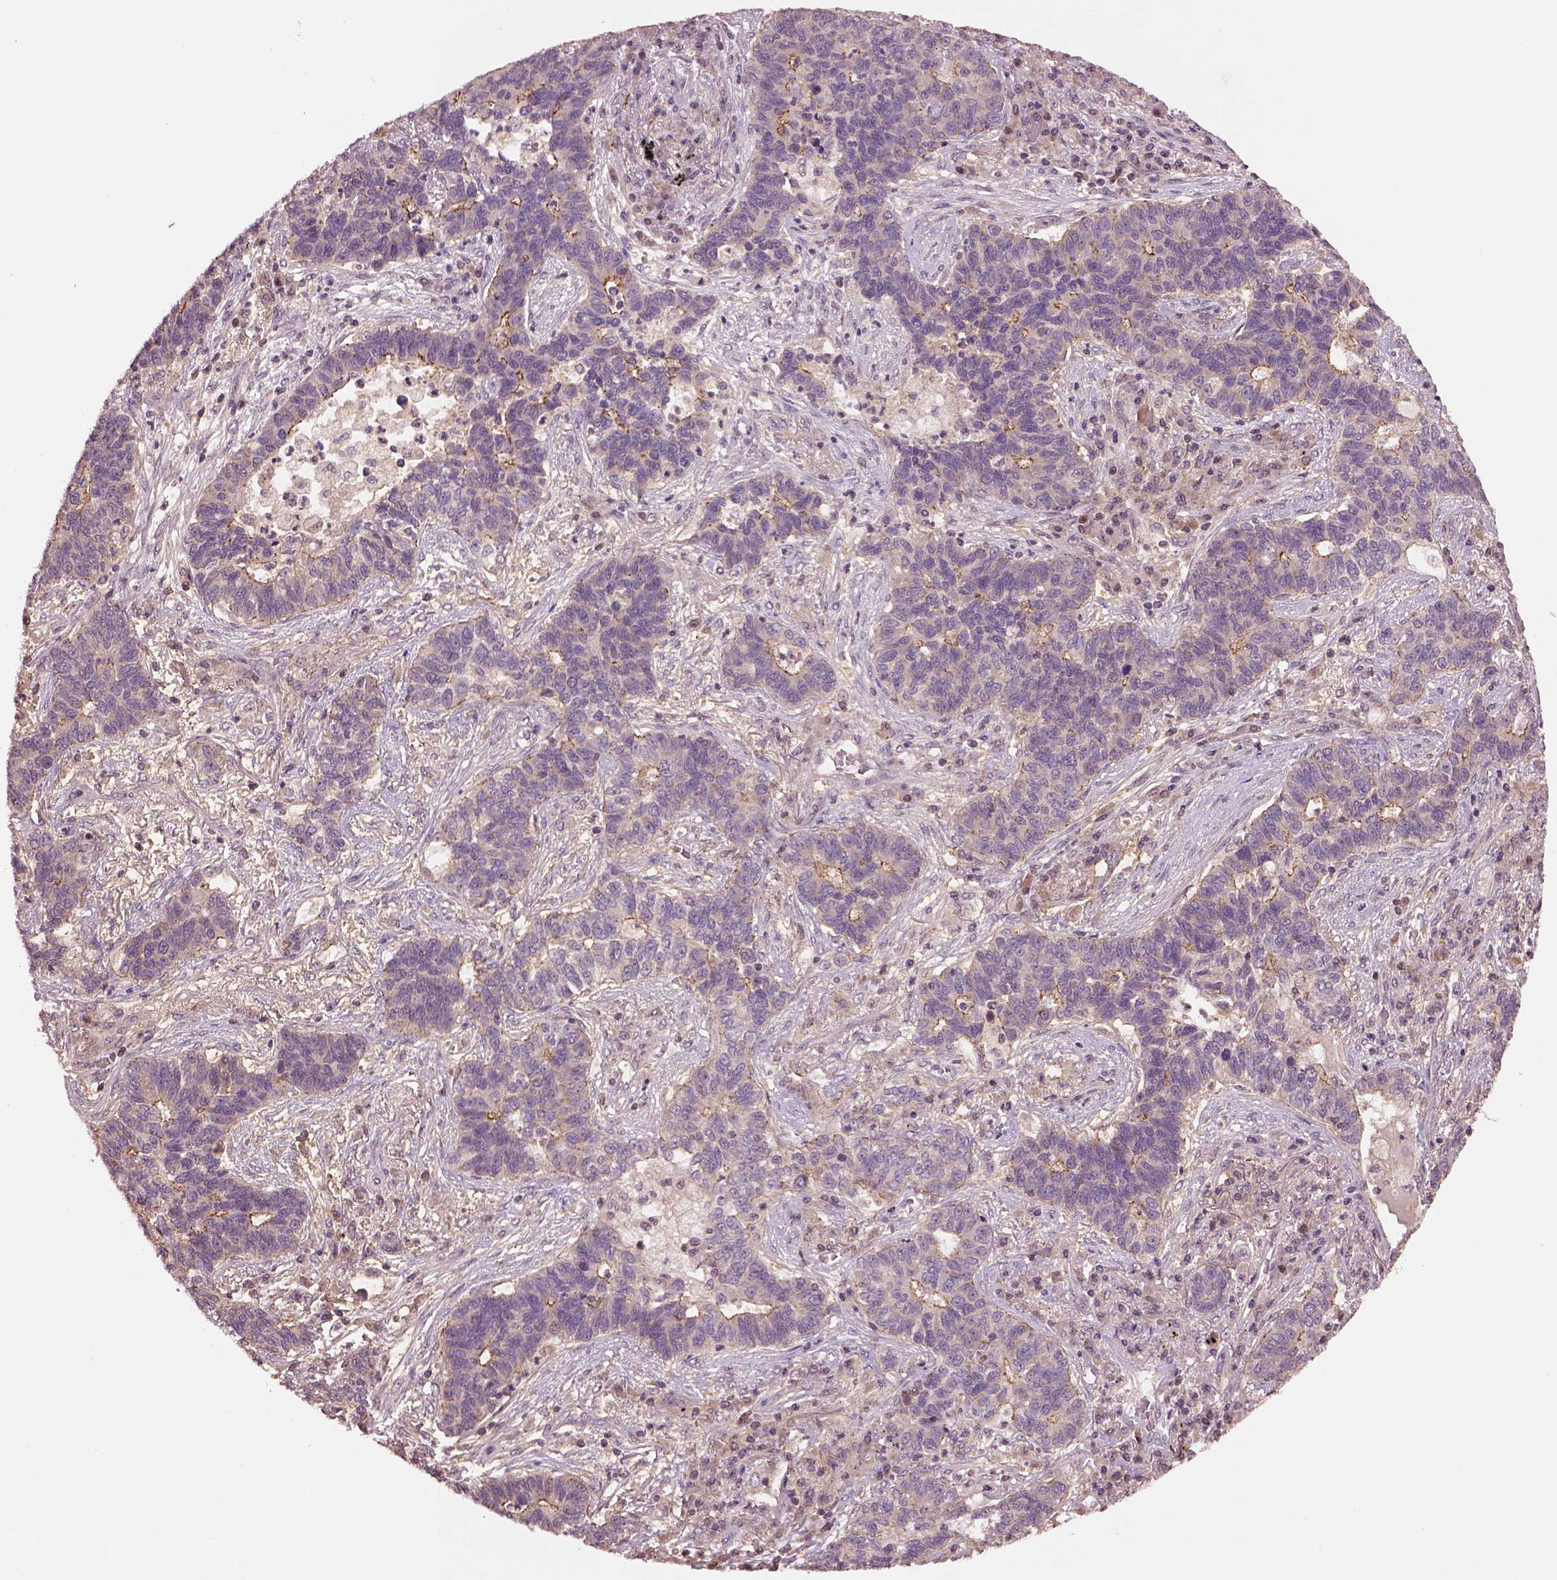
{"staining": {"intensity": "moderate", "quantity": "25%-75%", "location": "cytoplasmic/membranous"}, "tissue": "lung cancer", "cell_type": "Tumor cells", "image_type": "cancer", "snomed": [{"axis": "morphology", "description": "Adenocarcinoma, NOS"}, {"axis": "topography", "description": "Lung"}], "caption": "The histopathology image shows a brown stain indicating the presence of a protein in the cytoplasmic/membranous of tumor cells in lung cancer (adenocarcinoma).", "gene": "MTHFS", "patient": {"sex": "female", "age": 57}}